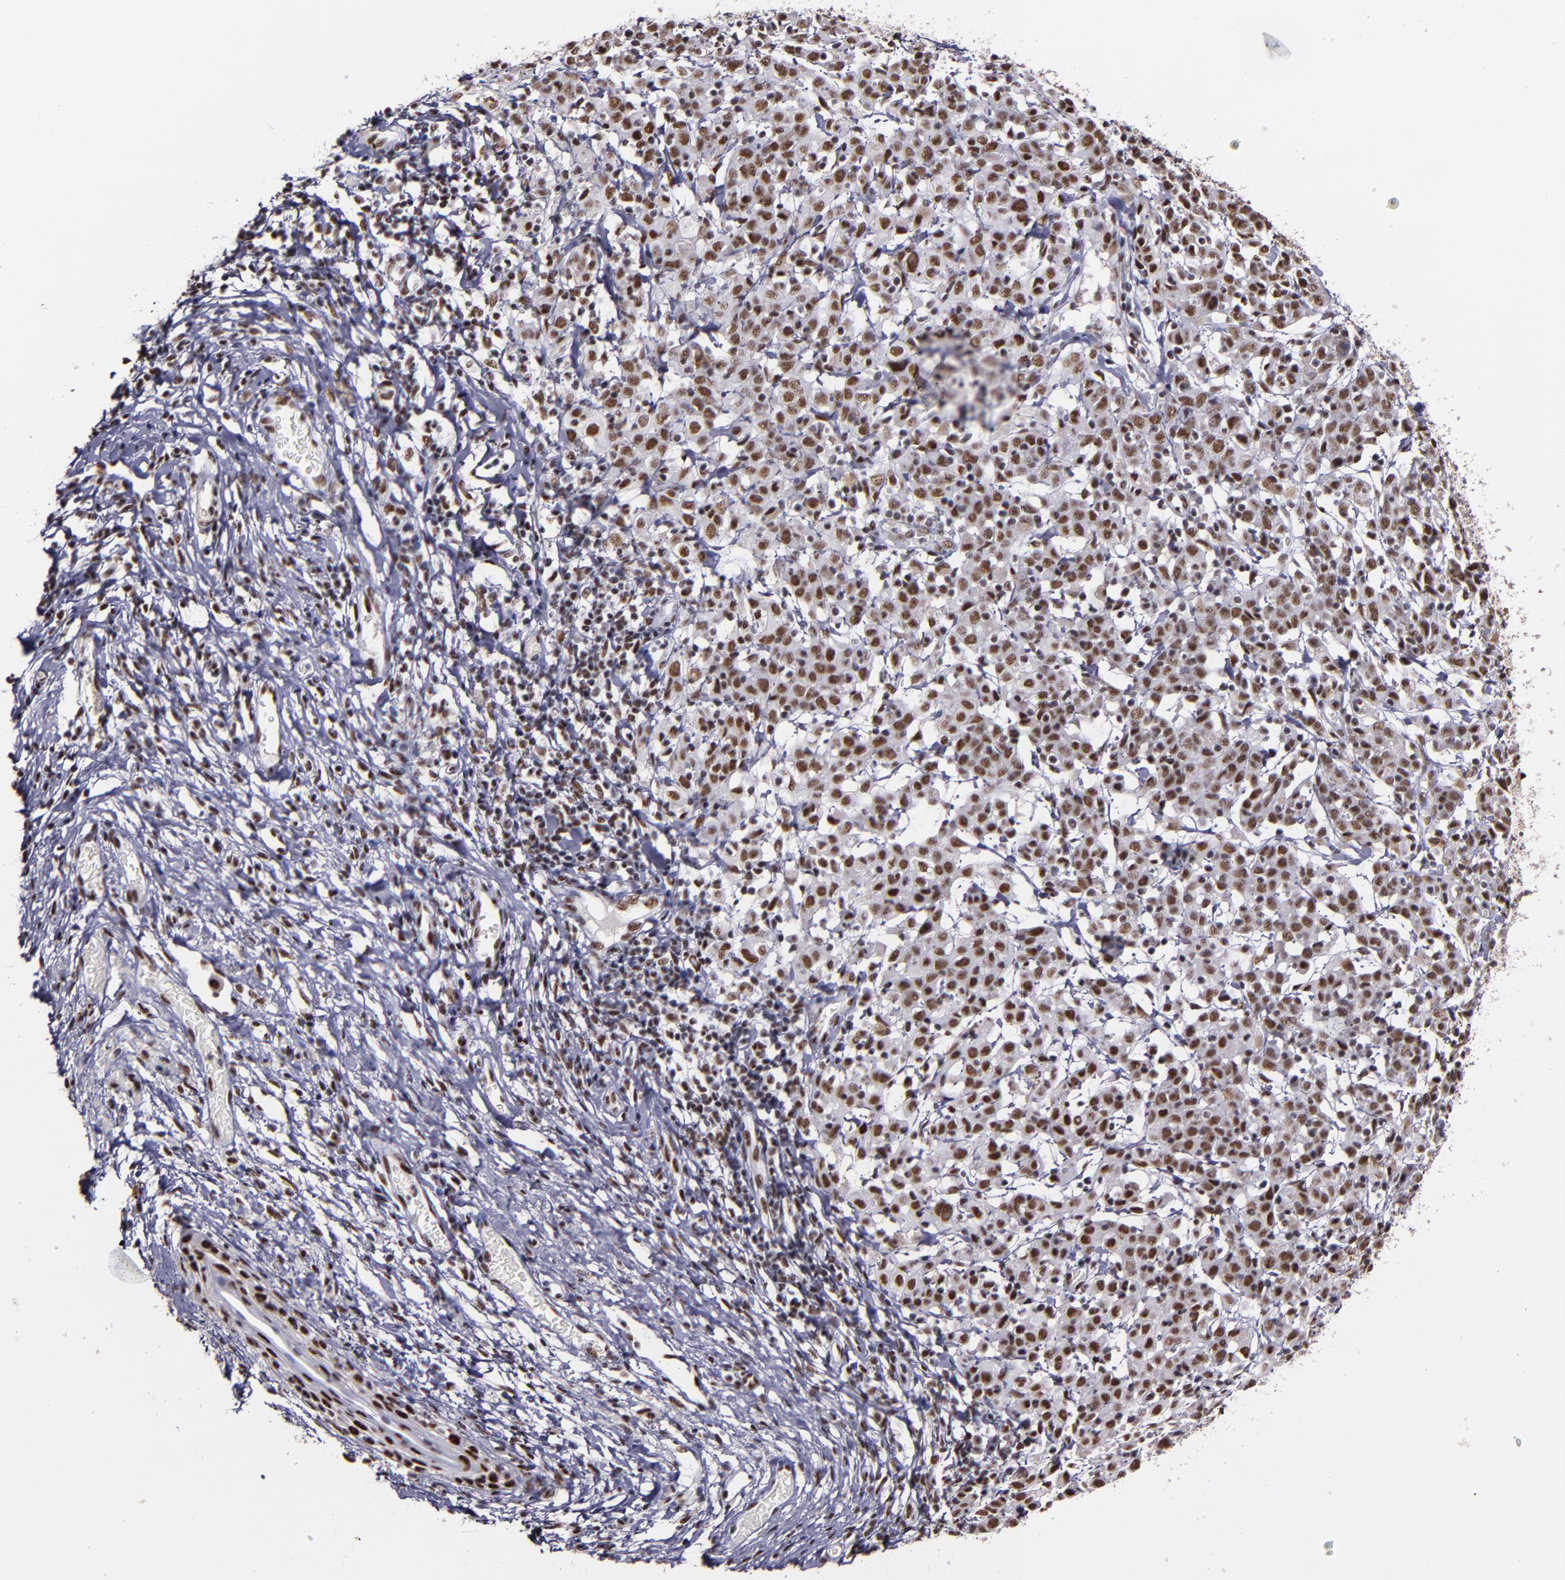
{"staining": {"intensity": "strong", "quantity": ">75%", "location": "nuclear"}, "tissue": "cervical cancer", "cell_type": "Tumor cells", "image_type": "cancer", "snomed": [{"axis": "morphology", "description": "Normal tissue, NOS"}, {"axis": "morphology", "description": "Squamous cell carcinoma, NOS"}, {"axis": "topography", "description": "Cervix"}], "caption": "Brown immunohistochemical staining in human cervical cancer exhibits strong nuclear expression in about >75% of tumor cells.", "gene": "PPP4R3A", "patient": {"sex": "female", "age": 67}}